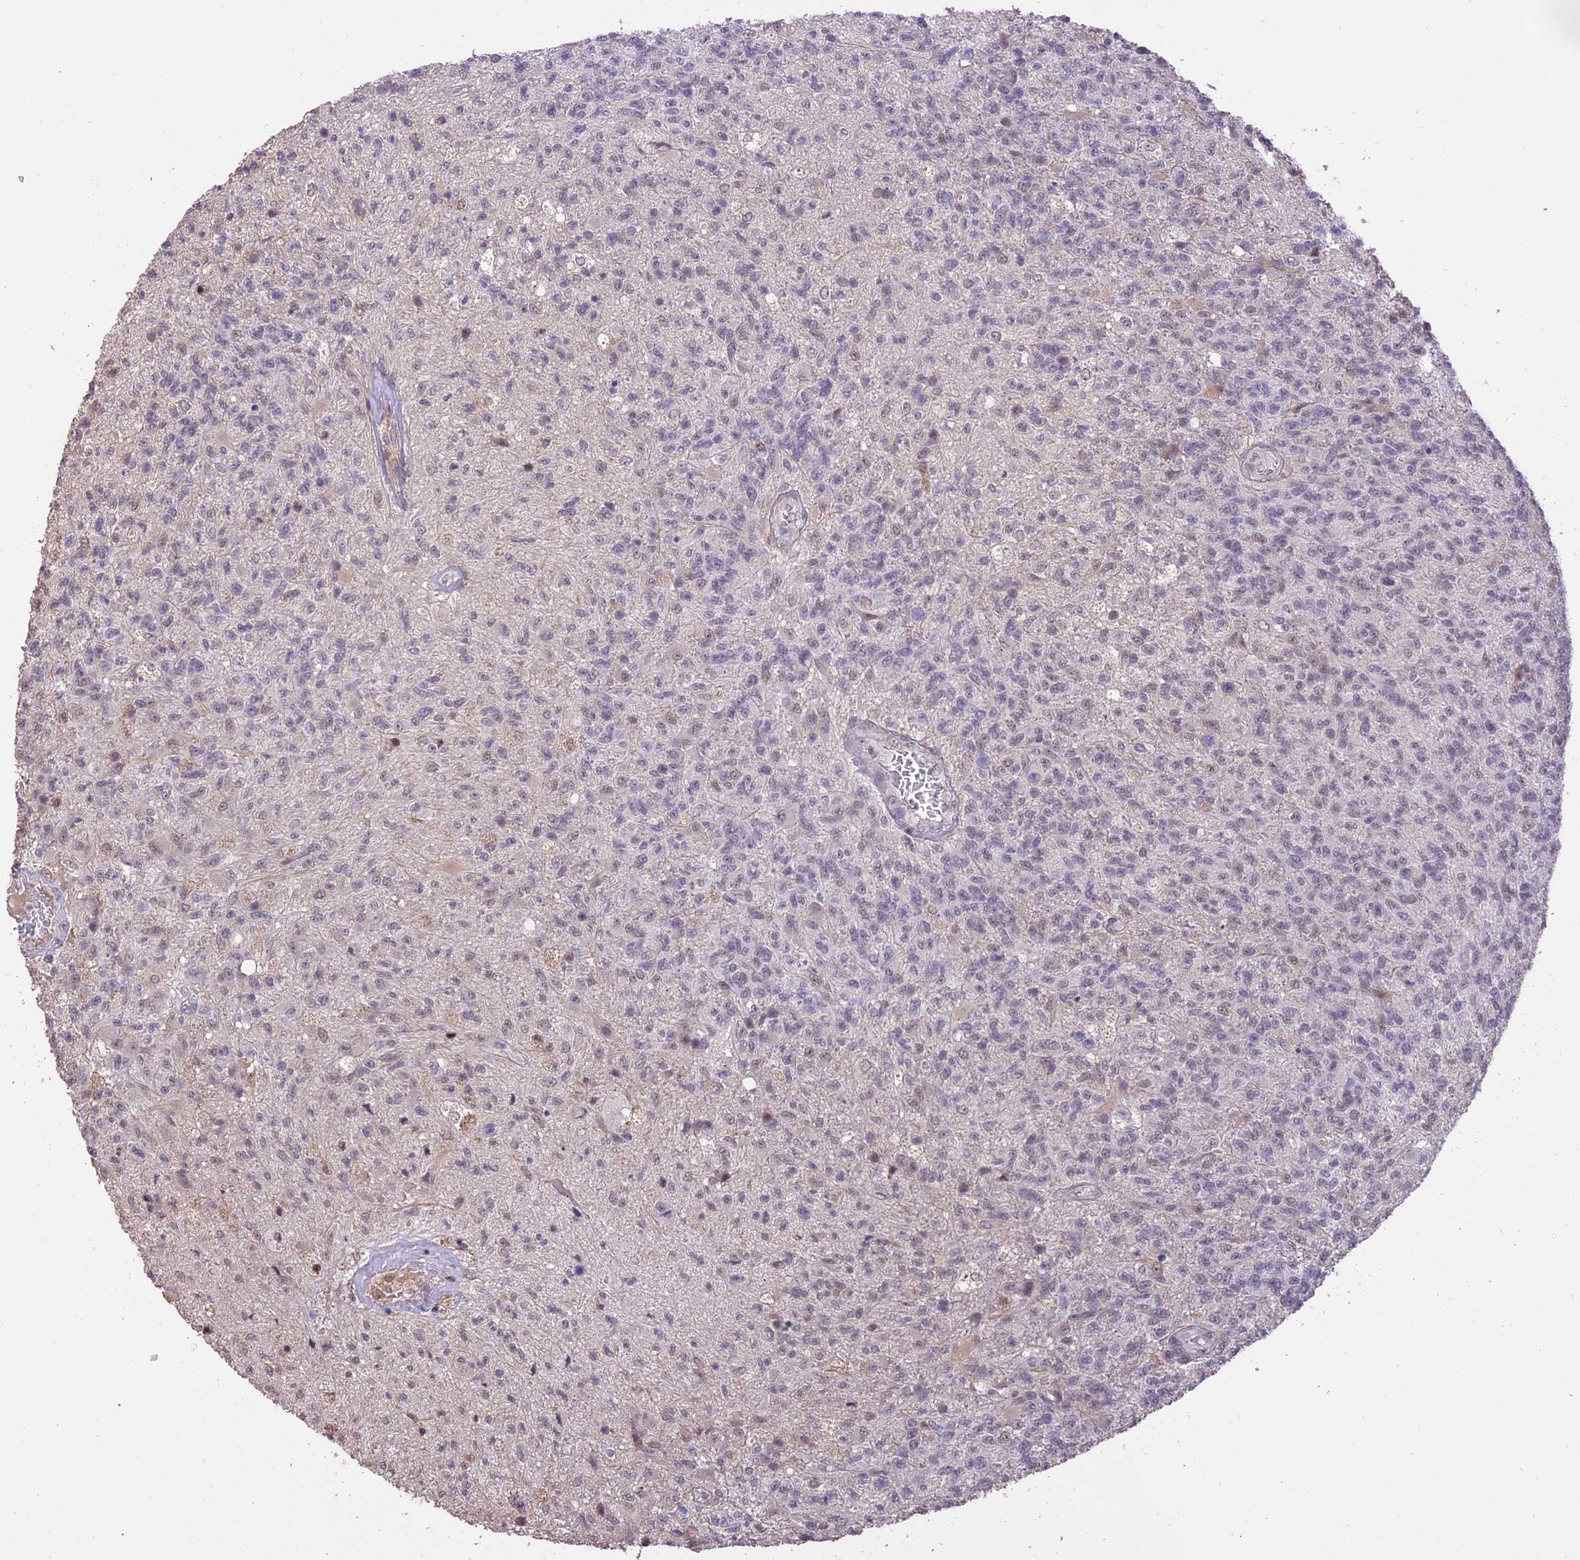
{"staining": {"intensity": "negative", "quantity": "none", "location": "none"}, "tissue": "glioma", "cell_type": "Tumor cells", "image_type": "cancer", "snomed": [{"axis": "morphology", "description": "Glioma, malignant, High grade"}, {"axis": "topography", "description": "Brain"}], "caption": "Glioma was stained to show a protein in brown. There is no significant staining in tumor cells. Nuclei are stained in blue.", "gene": "TIGD7", "patient": {"sex": "male", "age": 56}}